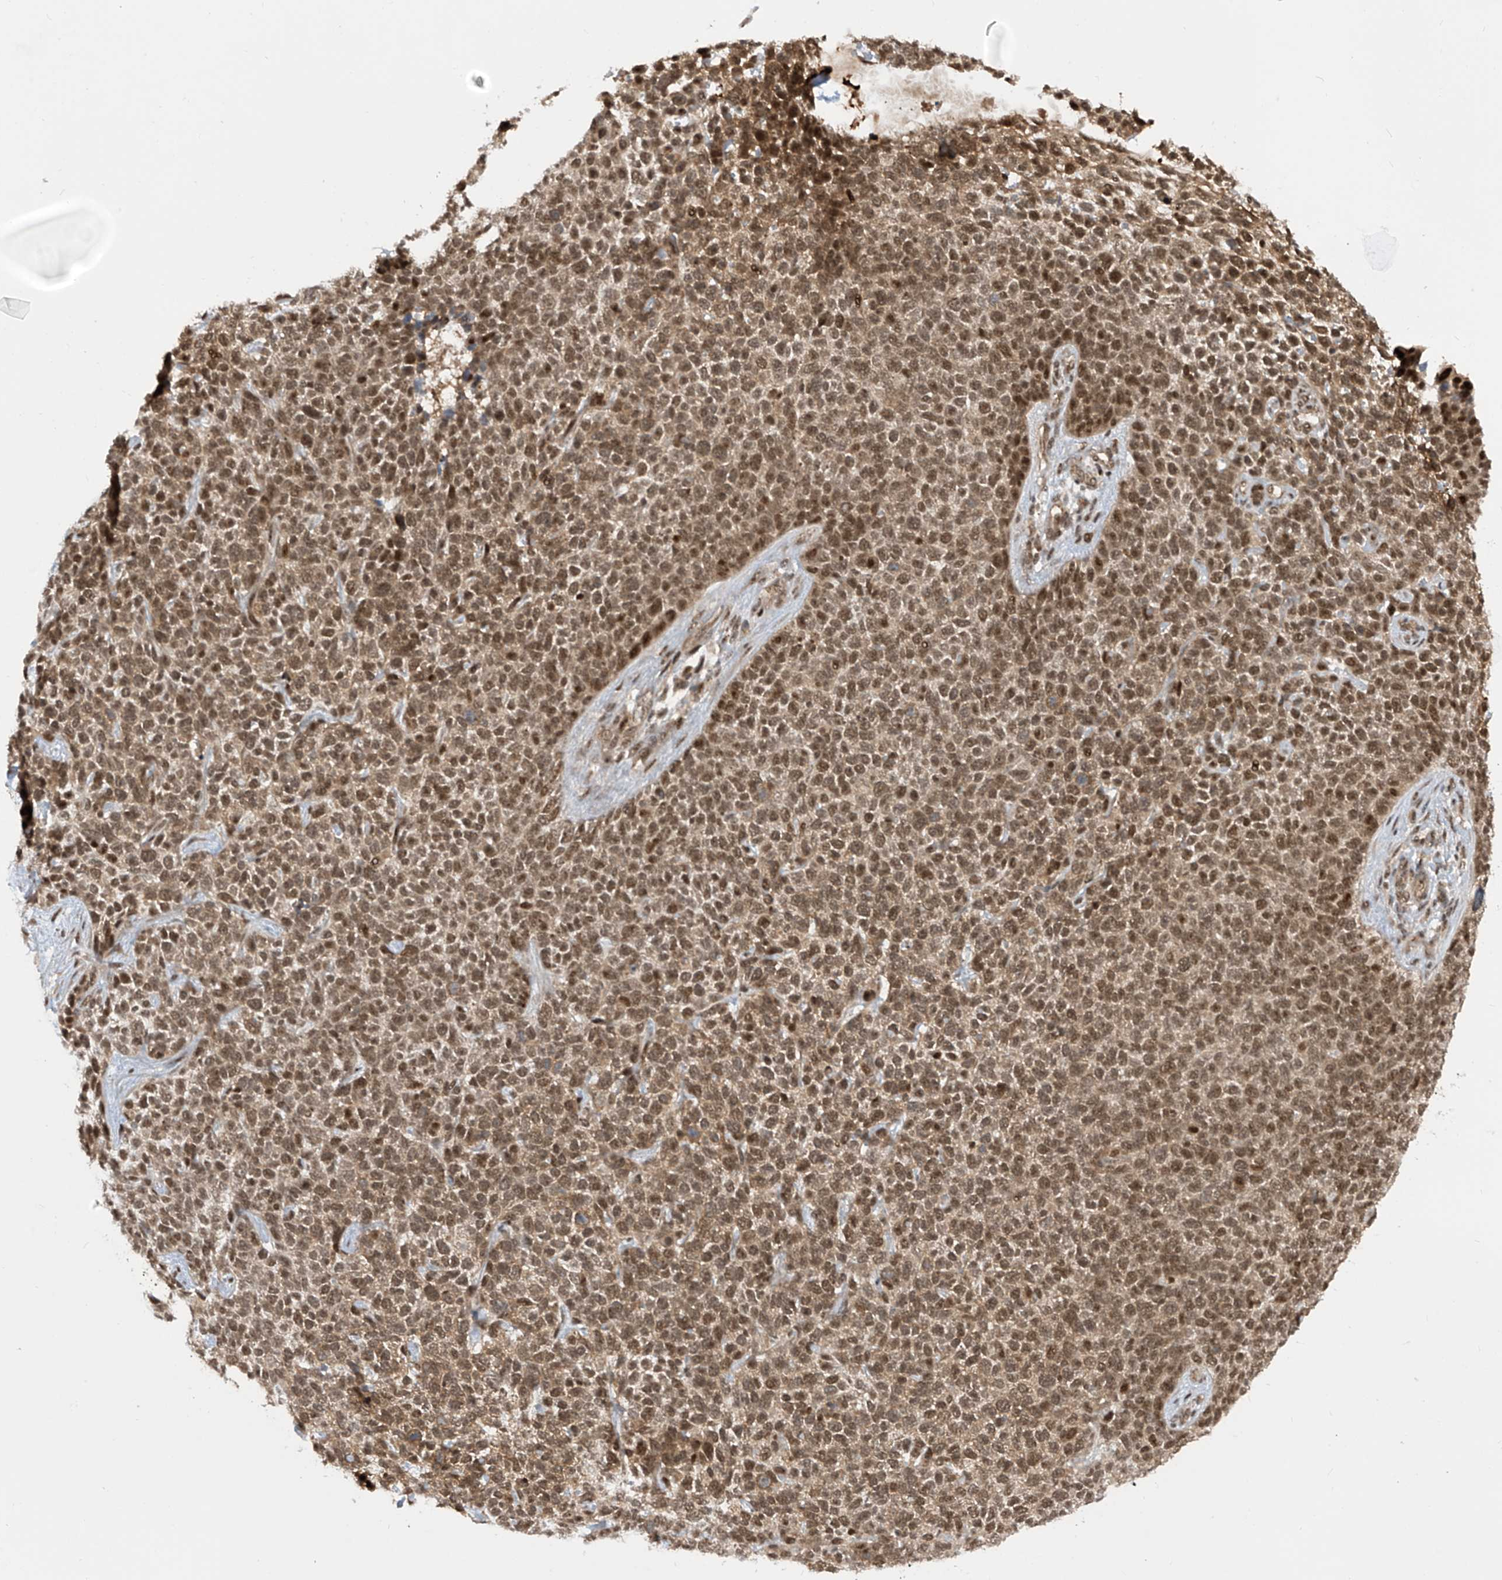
{"staining": {"intensity": "moderate", "quantity": ">75%", "location": "nuclear"}, "tissue": "skin cancer", "cell_type": "Tumor cells", "image_type": "cancer", "snomed": [{"axis": "morphology", "description": "Basal cell carcinoma"}, {"axis": "topography", "description": "Skin"}], "caption": "About >75% of tumor cells in skin cancer exhibit moderate nuclear protein staining as visualized by brown immunohistochemical staining.", "gene": "LAGE3", "patient": {"sex": "female", "age": 84}}